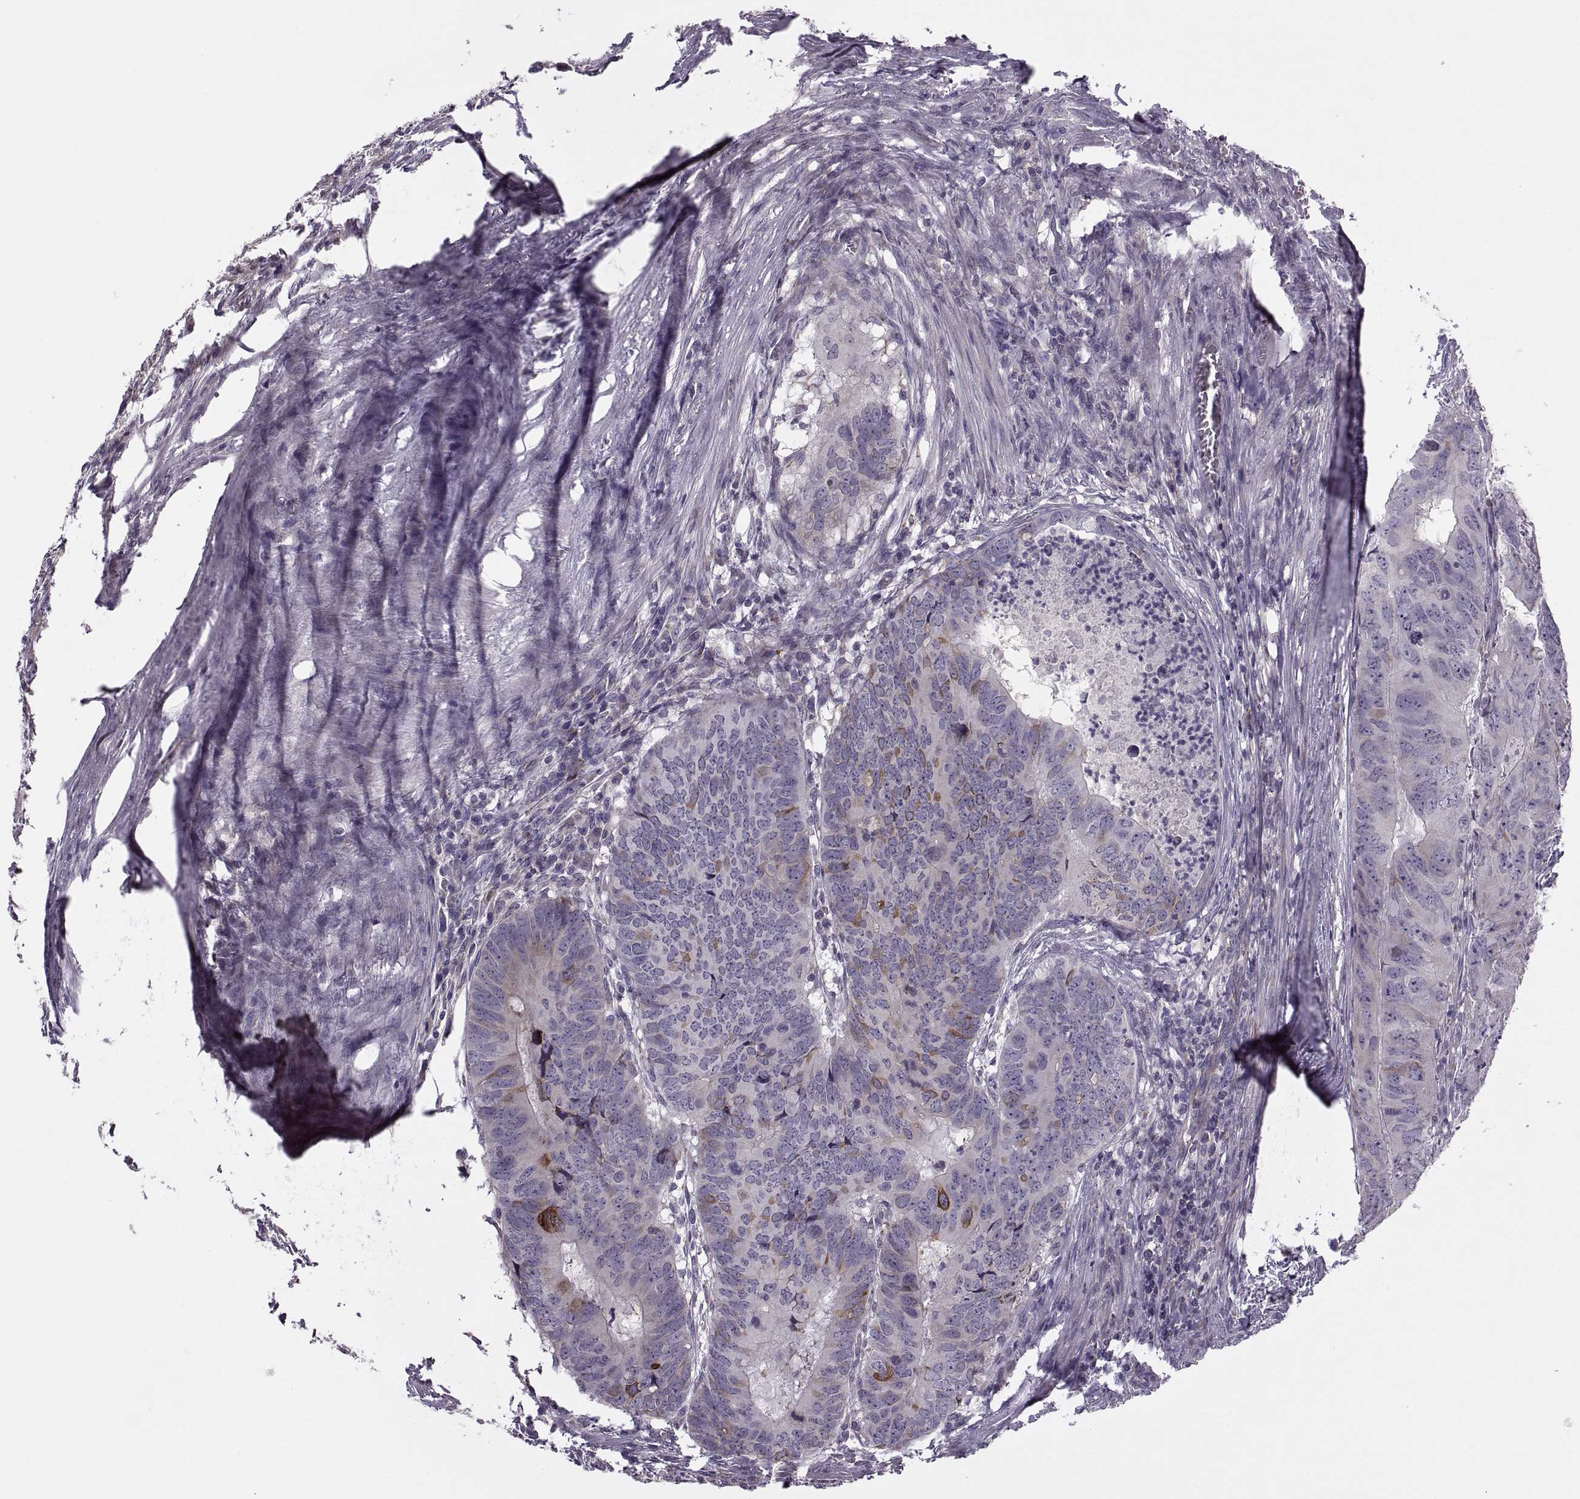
{"staining": {"intensity": "moderate", "quantity": "<25%", "location": "cytoplasmic/membranous"}, "tissue": "colorectal cancer", "cell_type": "Tumor cells", "image_type": "cancer", "snomed": [{"axis": "morphology", "description": "Adenocarcinoma, NOS"}, {"axis": "topography", "description": "Colon"}], "caption": "Tumor cells exhibit low levels of moderate cytoplasmic/membranous staining in about <25% of cells in human colorectal cancer (adenocarcinoma). The staining was performed using DAB (3,3'-diaminobenzidine) to visualize the protein expression in brown, while the nuclei were stained in blue with hematoxylin (Magnification: 20x).", "gene": "LETM2", "patient": {"sex": "male", "age": 79}}